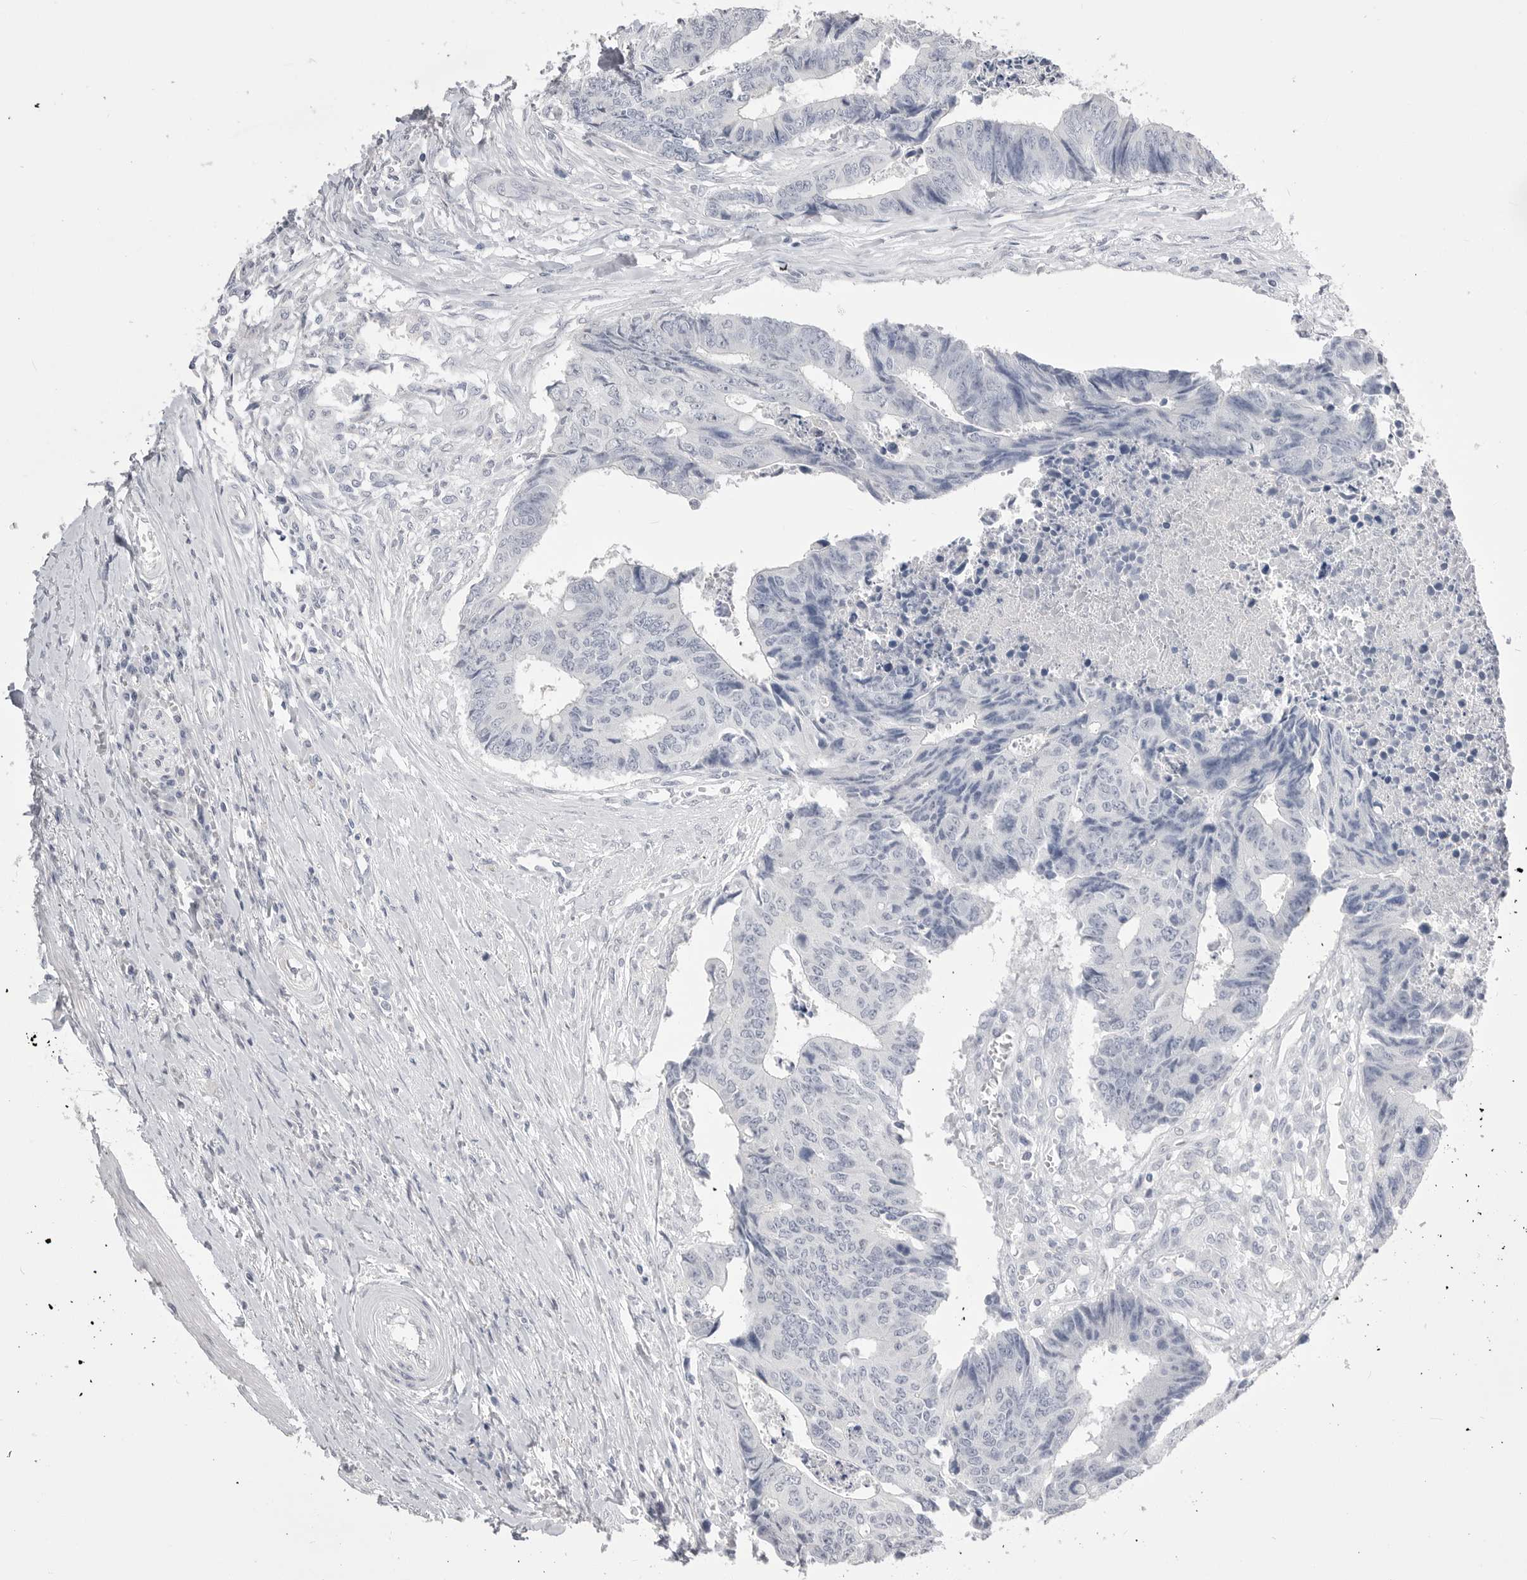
{"staining": {"intensity": "negative", "quantity": "none", "location": "none"}, "tissue": "colorectal cancer", "cell_type": "Tumor cells", "image_type": "cancer", "snomed": [{"axis": "morphology", "description": "Adenocarcinoma, NOS"}, {"axis": "topography", "description": "Rectum"}], "caption": "Immunohistochemistry (IHC) image of neoplastic tissue: adenocarcinoma (colorectal) stained with DAB shows no significant protein positivity in tumor cells. The staining is performed using DAB (3,3'-diaminobenzidine) brown chromogen with nuclei counter-stained in using hematoxylin.", "gene": "CPB1", "patient": {"sex": "male", "age": 84}}